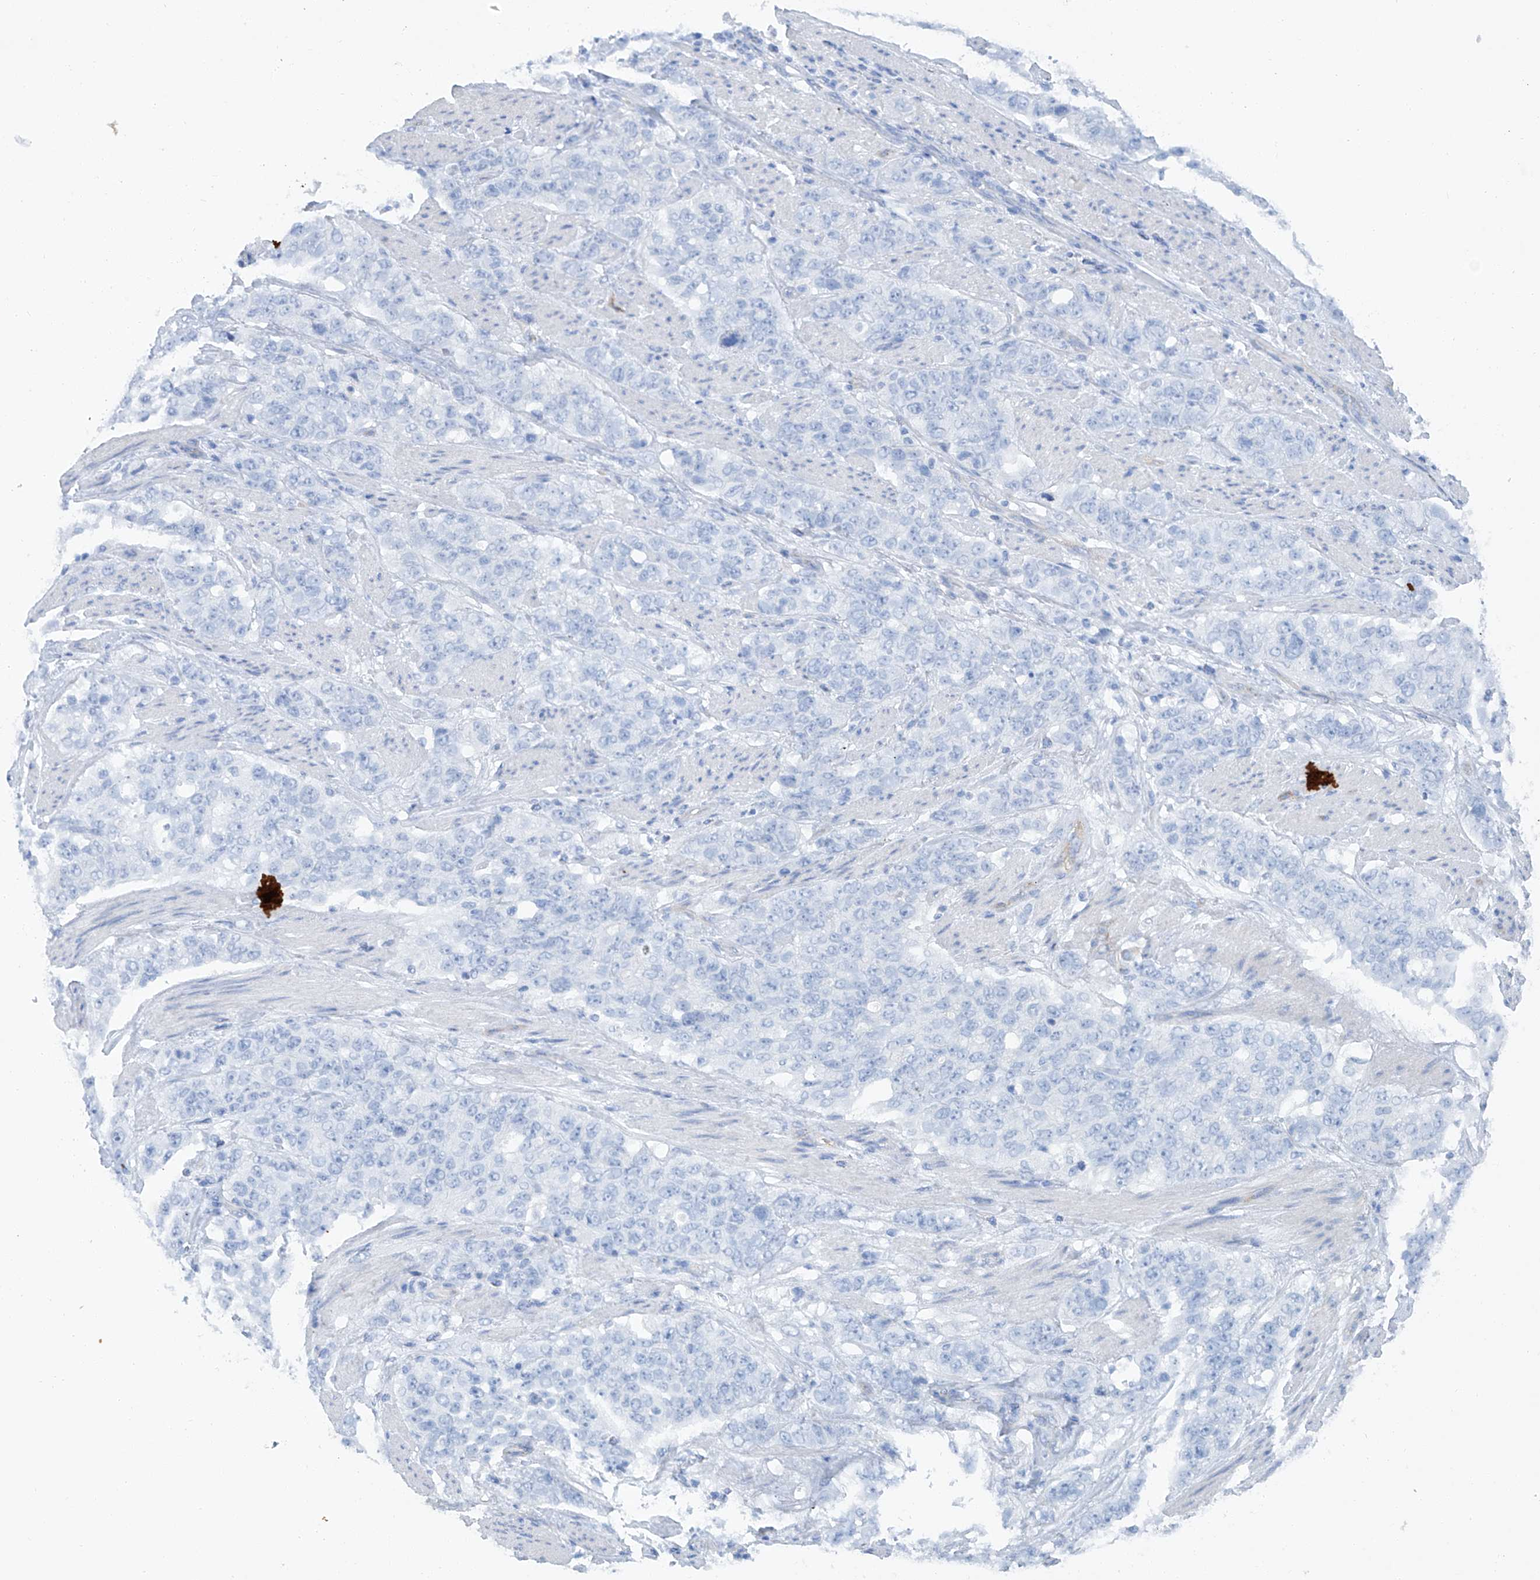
{"staining": {"intensity": "negative", "quantity": "none", "location": "none"}, "tissue": "stomach cancer", "cell_type": "Tumor cells", "image_type": "cancer", "snomed": [{"axis": "morphology", "description": "Adenocarcinoma, NOS"}, {"axis": "topography", "description": "Stomach"}], "caption": "Histopathology image shows no significant protein positivity in tumor cells of adenocarcinoma (stomach).", "gene": "MAGI1", "patient": {"sex": "male", "age": 48}}